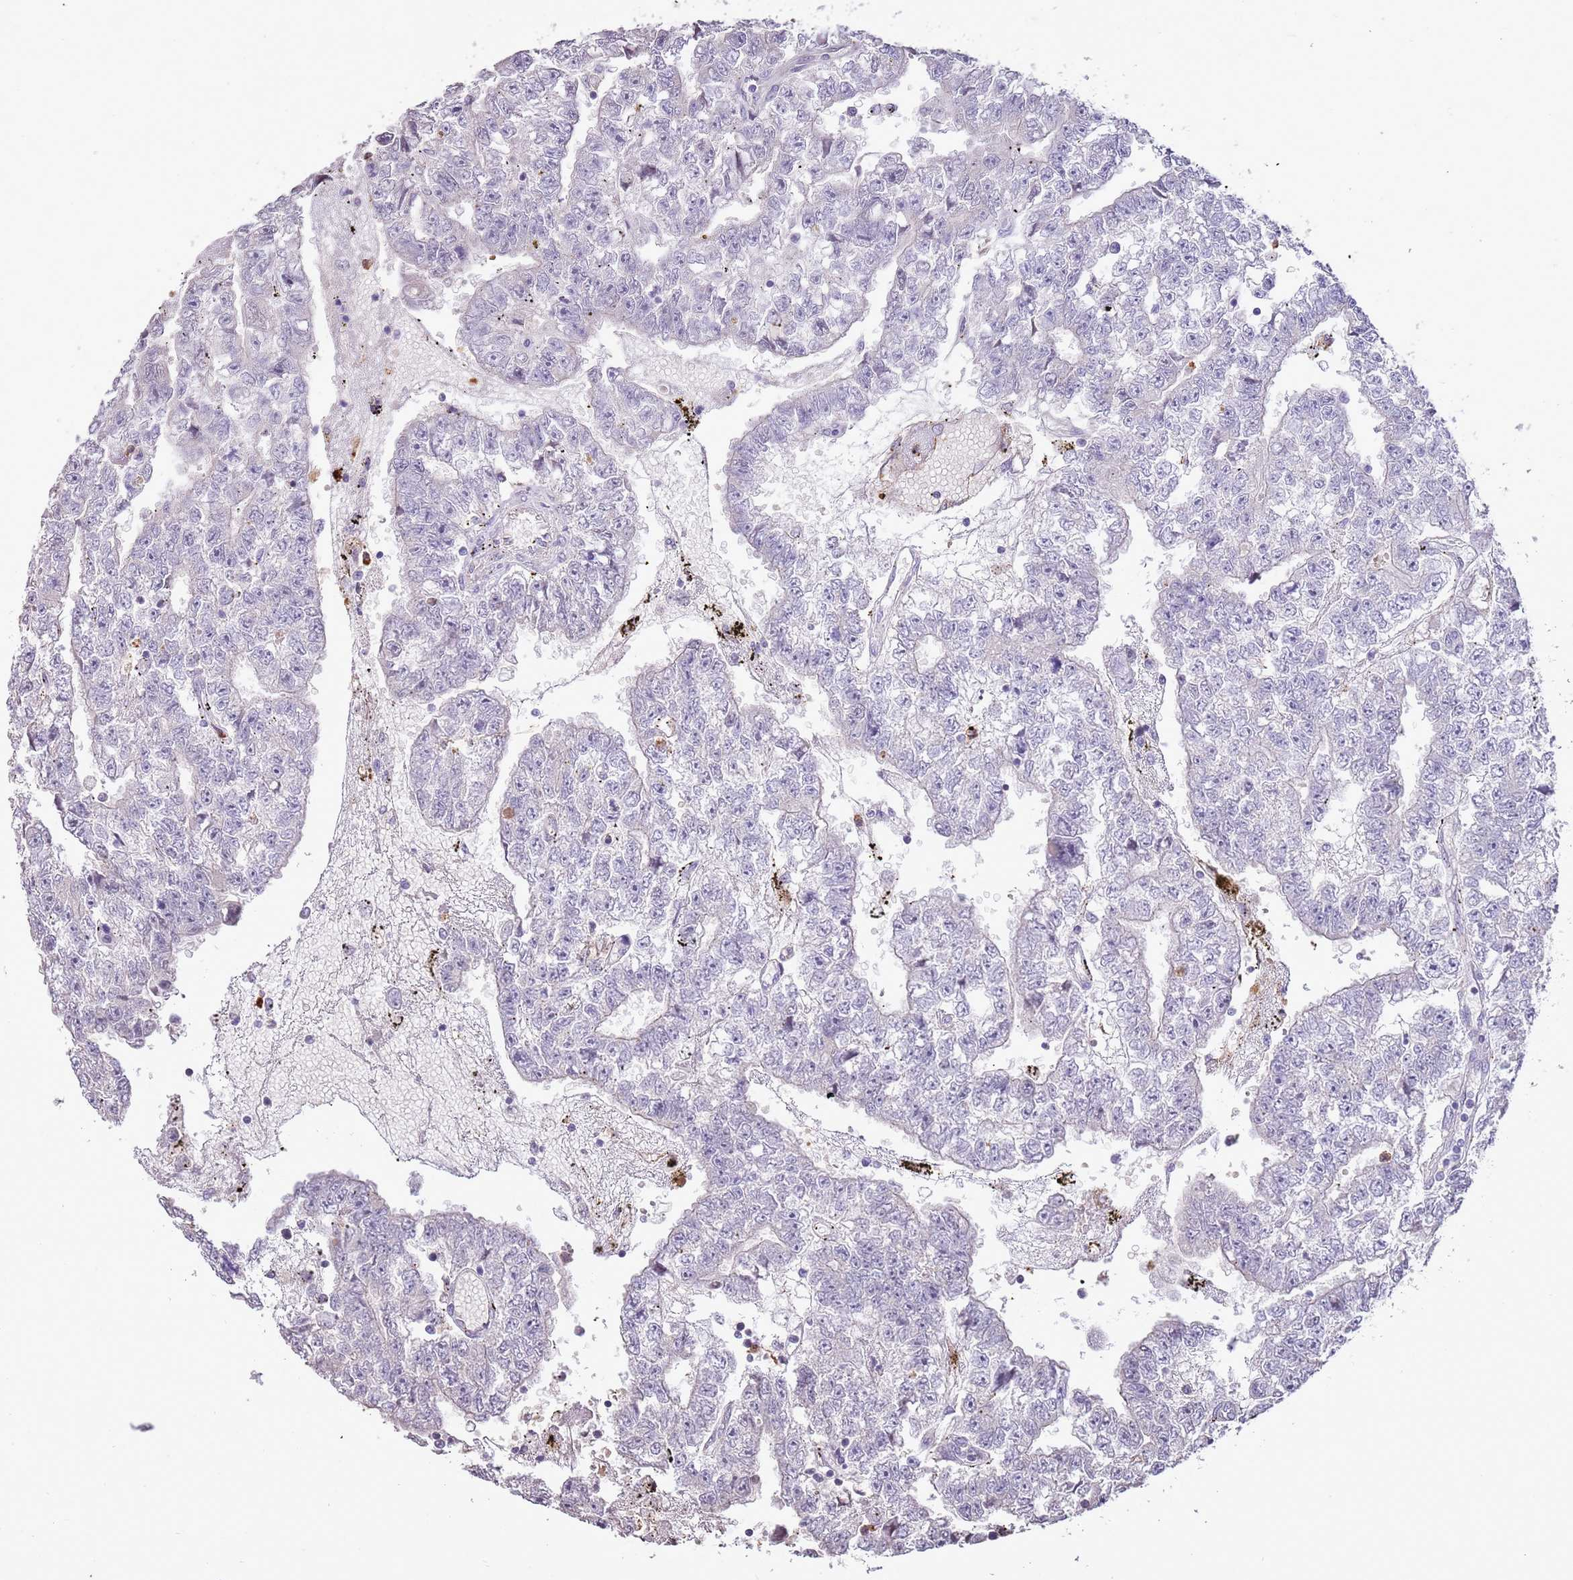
{"staining": {"intensity": "negative", "quantity": "none", "location": "none"}, "tissue": "testis cancer", "cell_type": "Tumor cells", "image_type": "cancer", "snomed": [{"axis": "morphology", "description": "Carcinoma, Embryonal, NOS"}, {"axis": "topography", "description": "Testis"}], "caption": "Immunohistochemical staining of testis embryonal carcinoma demonstrates no significant positivity in tumor cells.", "gene": "P2RY13", "patient": {"sex": "male", "age": 25}}